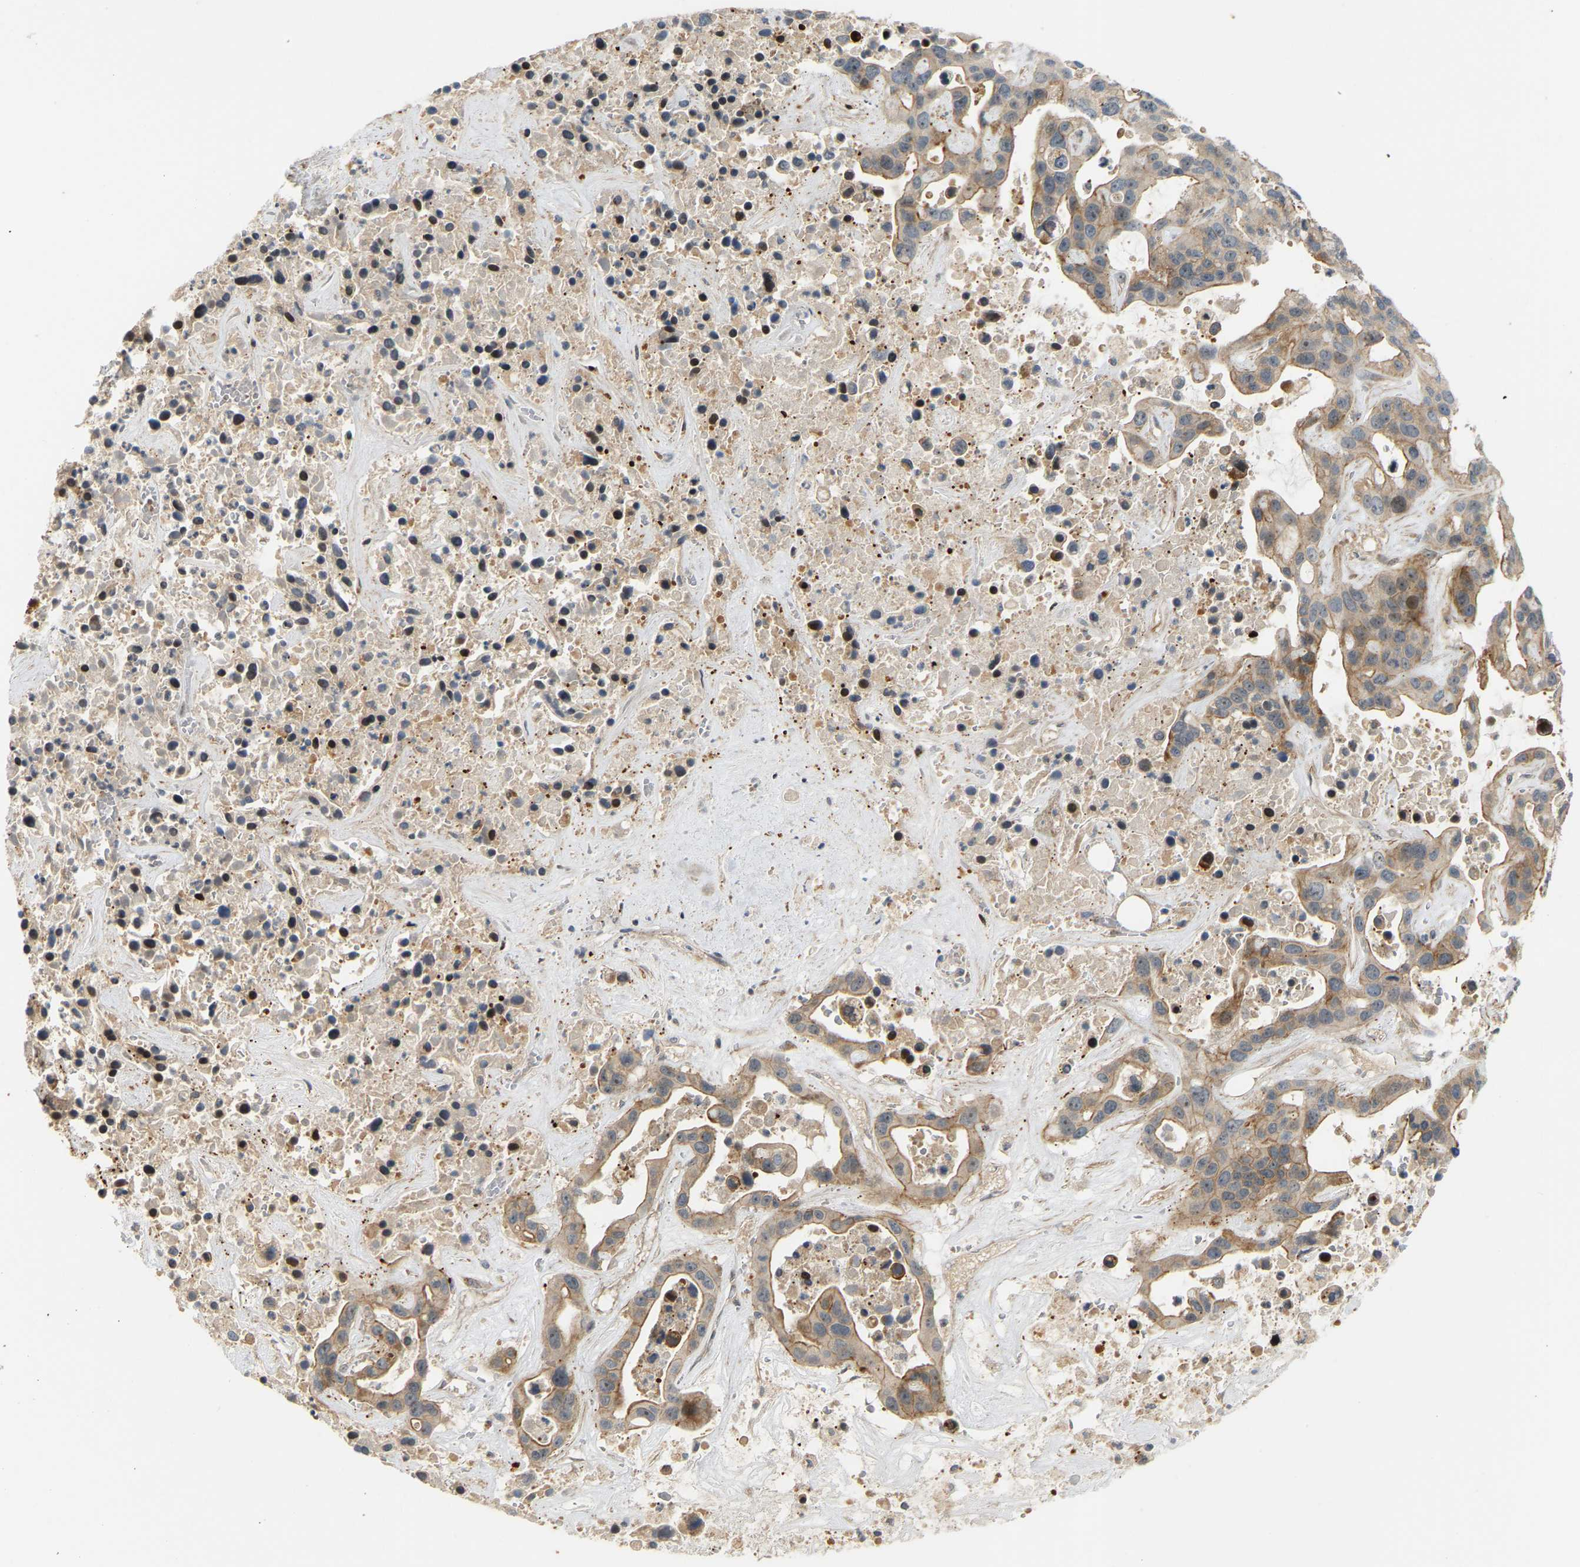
{"staining": {"intensity": "moderate", "quantity": ">75%", "location": "cytoplasmic/membranous"}, "tissue": "liver cancer", "cell_type": "Tumor cells", "image_type": "cancer", "snomed": [{"axis": "morphology", "description": "Cholangiocarcinoma"}, {"axis": "topography", "description": "Liver"}], "caption": "Immunohistochemistry (IHC) (DAB (3,3'-diaminobenzidine)) staining of cholangiocarcinoma (liver) exhibits moderate cytoplasmic/membranous protein staining in approximately >75% of tumor cells. The staining was performed using DAB to visualize the protein expression in brown, while the nuclei were stained in blue with hematoxylin (Magnification: 20x).", "gene": "POGLUT2", "patient": {"sex": "female", "age": 65}}